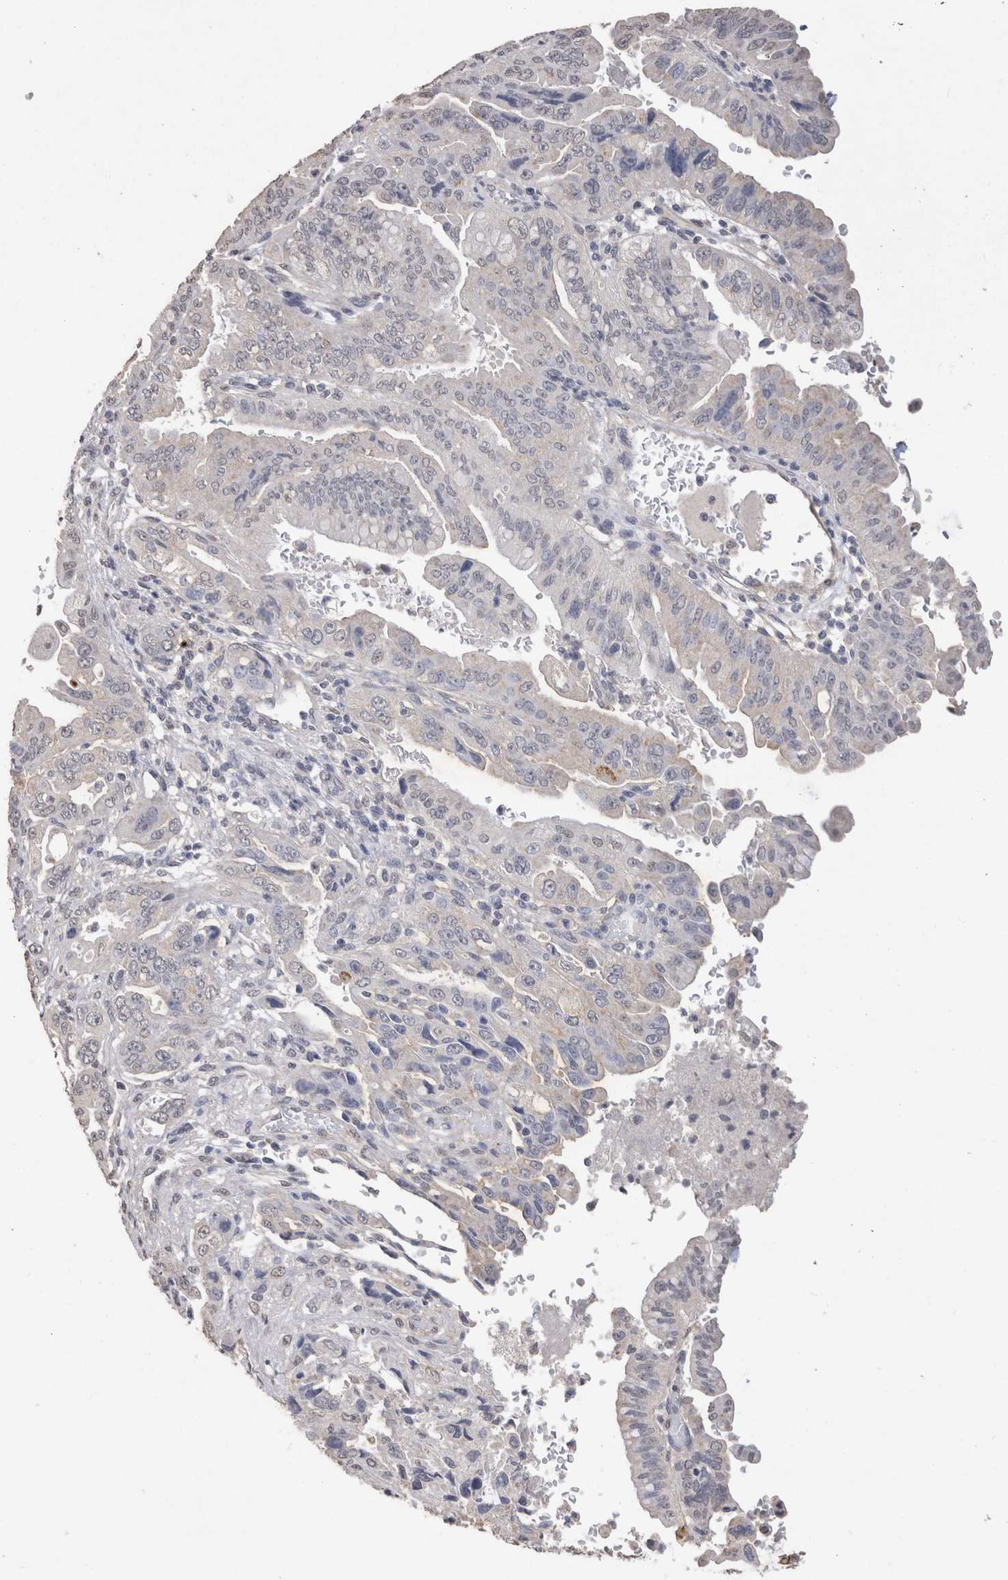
{"staining": {"intensity": "negative", "quantity": "none", "location": "none"}, "tissue": "pancreatic cancer", "cell_type": "Tumor cells", "image_type": "cancer", "snomed": [{"axis": "morphology", "description": "Adenocarcinoma, NOS"}, {"axis": "topography", "description": "Pancreas"}], "caption": "There is no significant positivity in tumor cells of pancreatic adenocarcinoma.", "gene": "CDH6", "patient": {"sex": "male", "age": 70}}